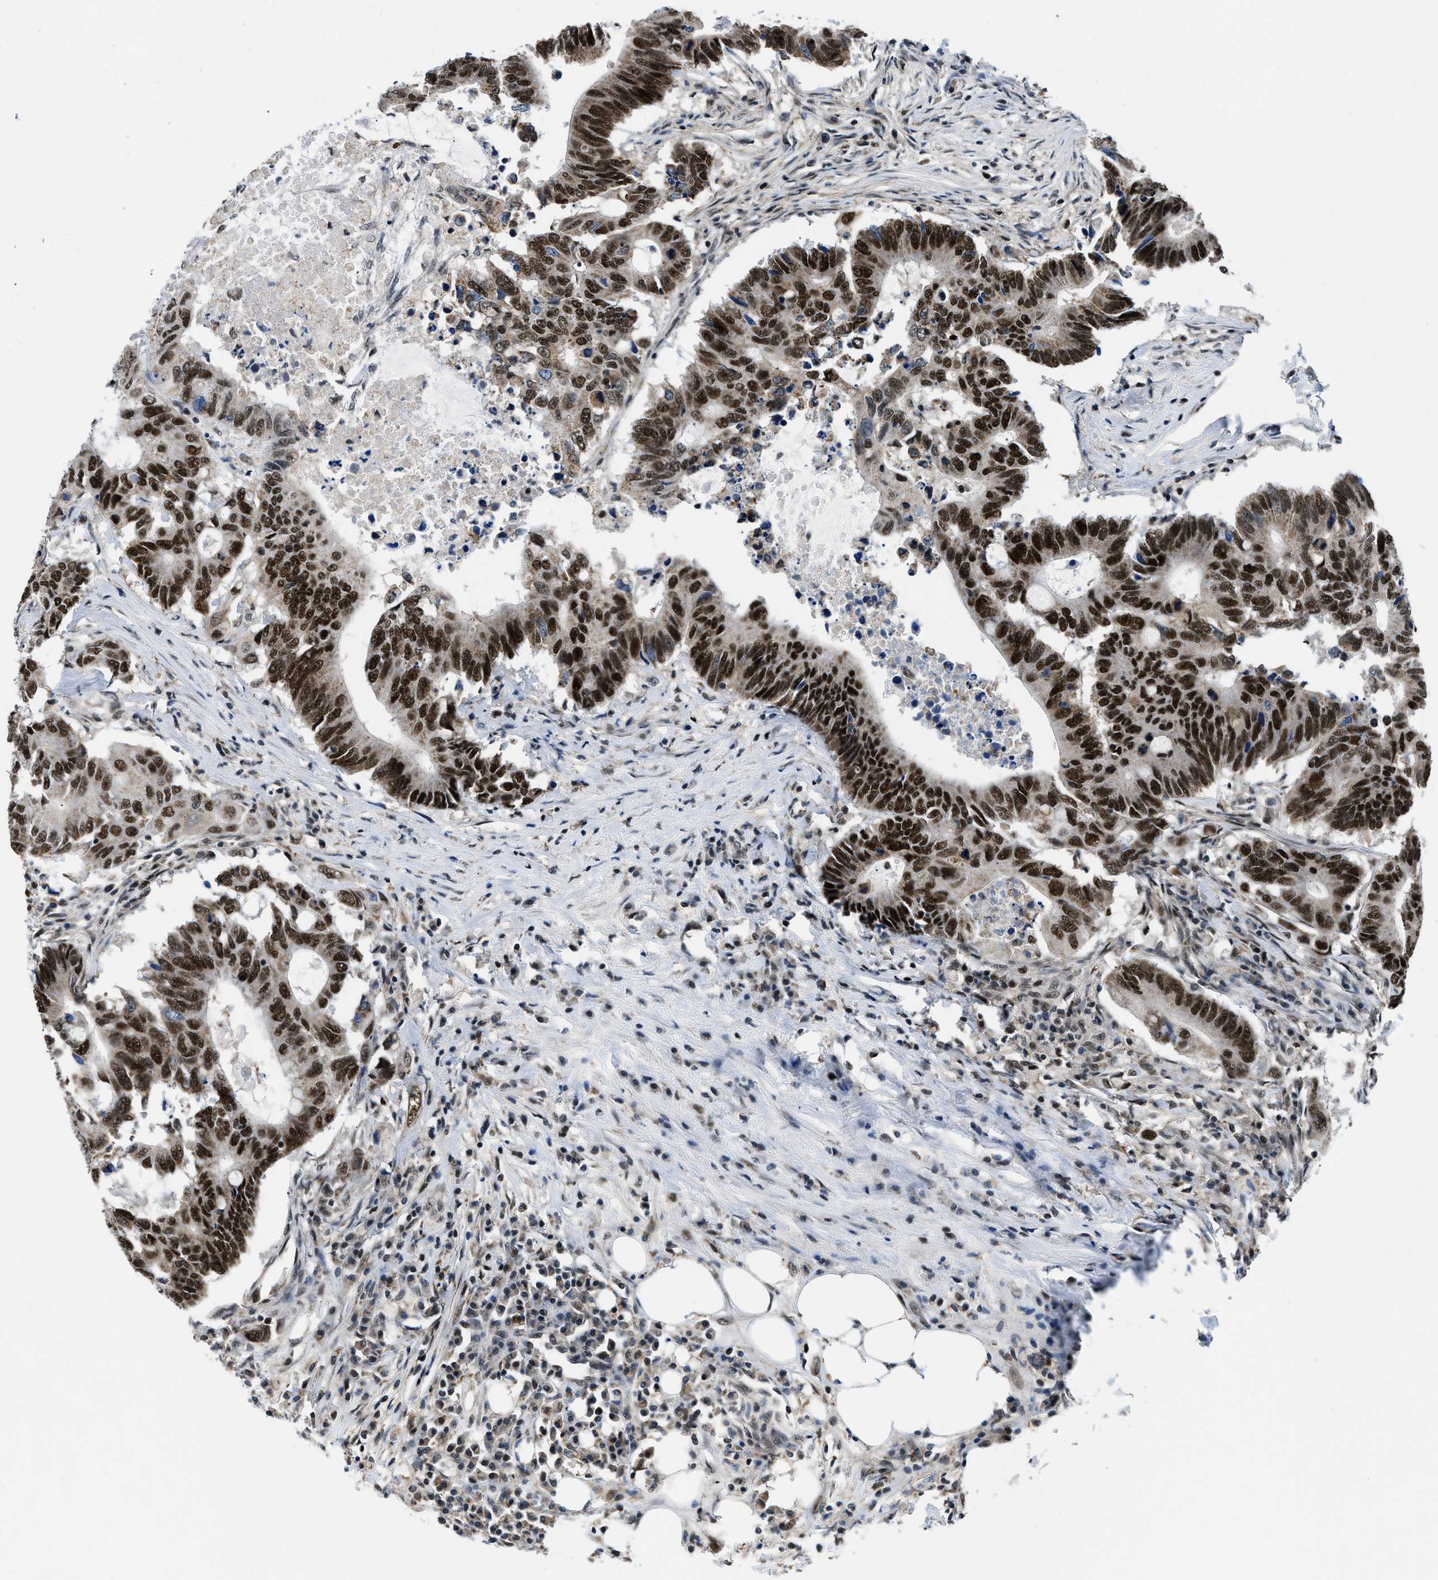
{"staining": {"intensity": "strong", "quantity": ">75%", "location": "nuclear"}, "tissue": "colorectal cancer", "cell_type": "Tumor cells", "image_type": "cancer", "snomed": [{"axis": "morphology", "description": "Adenocarcinoma, NOS"}, {"axis": "topography", "description": "Colon"}], "caption": "This is a photomicrograph of immunohistochemistry staining of colorectal cancer, which shows strong staining in the nuclear of tumor cells.", "gene": "KDM3B", "patient": {"sex": "male", "age": 71}}